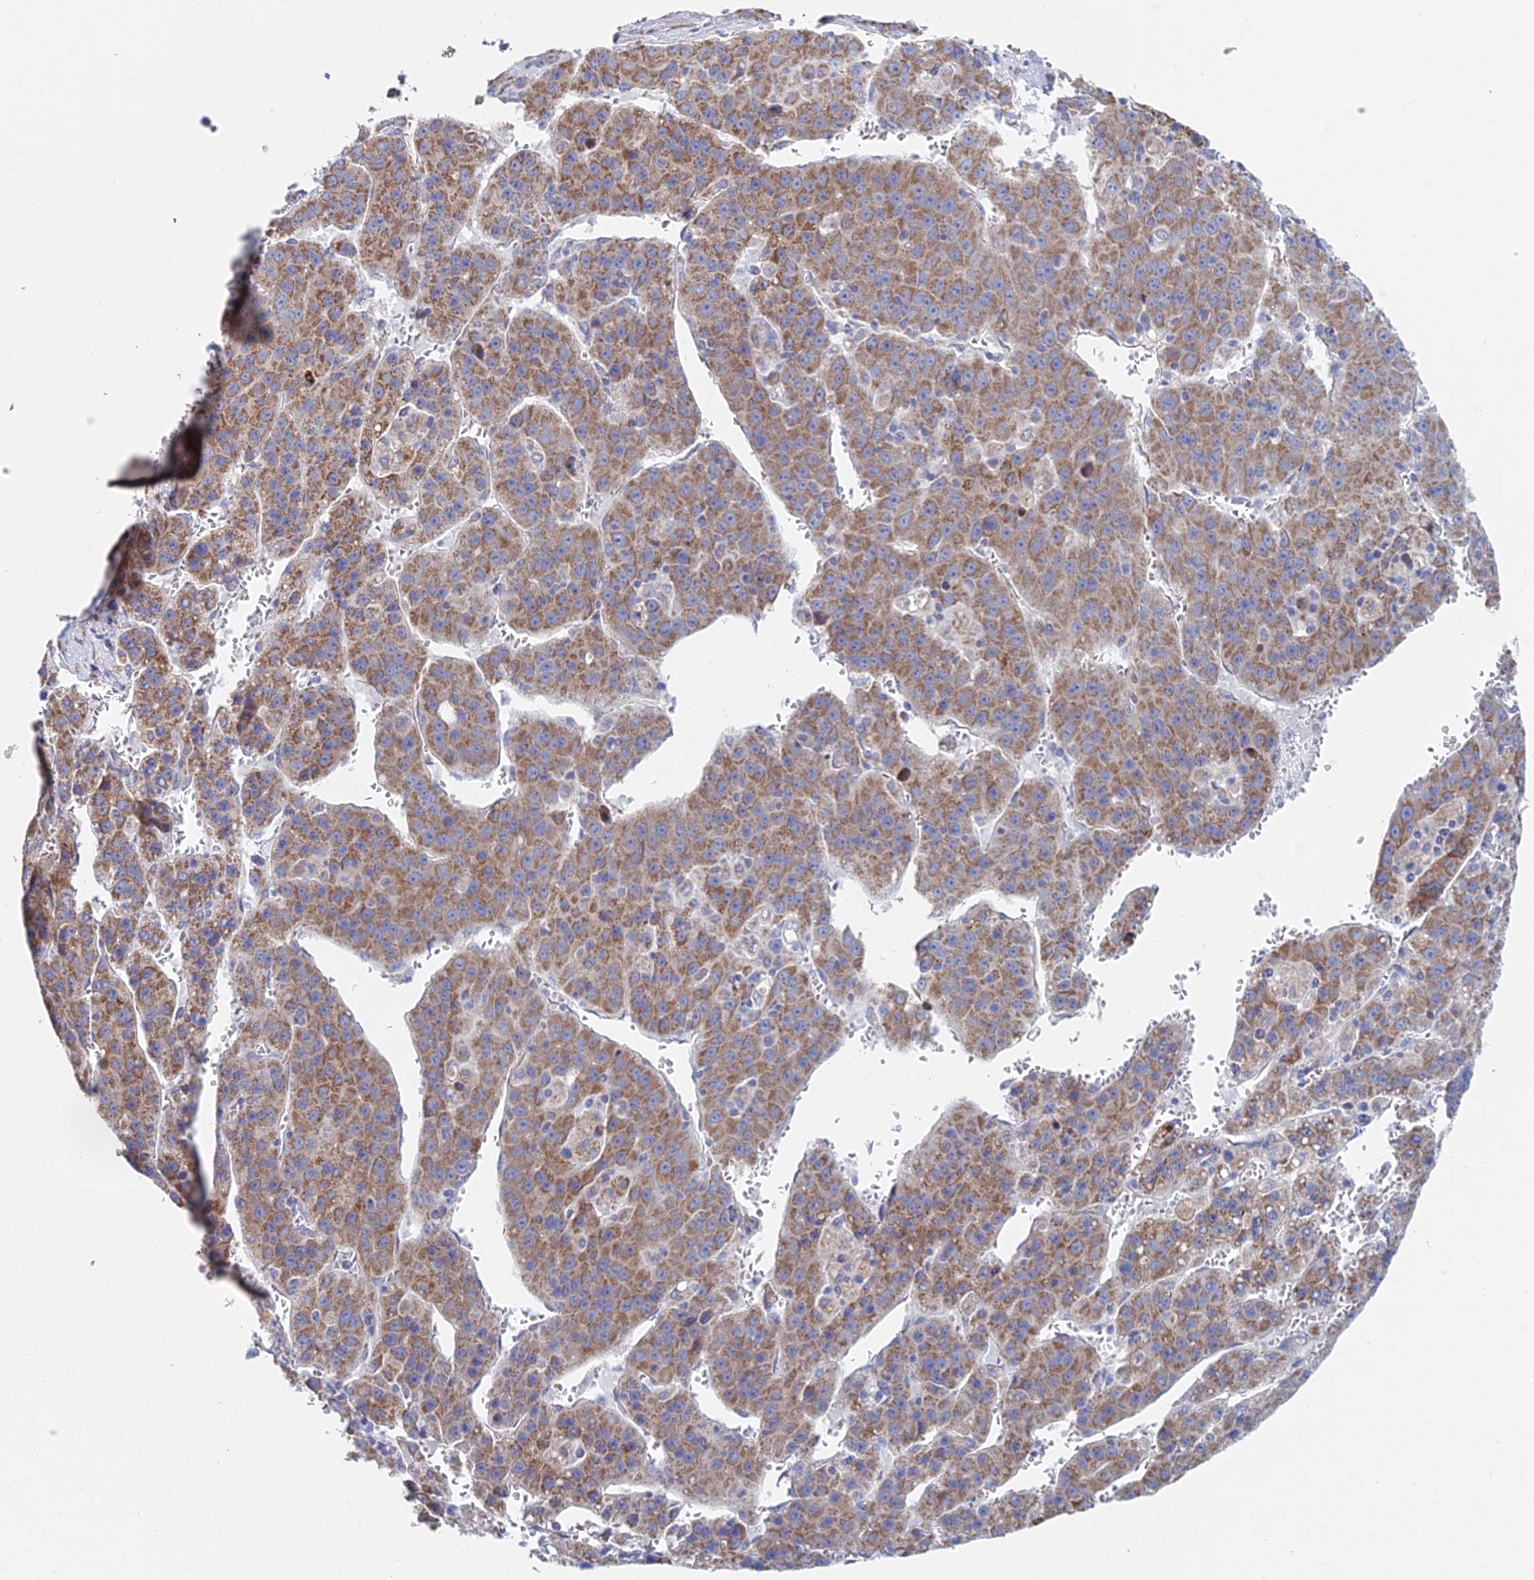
{"staining": {"intensity": "moderate", "quantity": ">75%", "location": "cytoplasmic/membranous"}, "tissue": "liver cancer", "cell_type": "Tumor cells", "image_type": "cancer", "snomed": [{"axis": "morphology", "description": "Carcinoma, Hepatocellular, NOS"}, {"axis": "topography", "description": "Liver"}], "caption": "Immunohistochemical staining of liver cancer exhibits moderate cytoplasmic/membranous protein staining in approximately >75% of tumor cells.", "gene": "CRACR2B", "patient": {"sex": "female", "age": 53}}